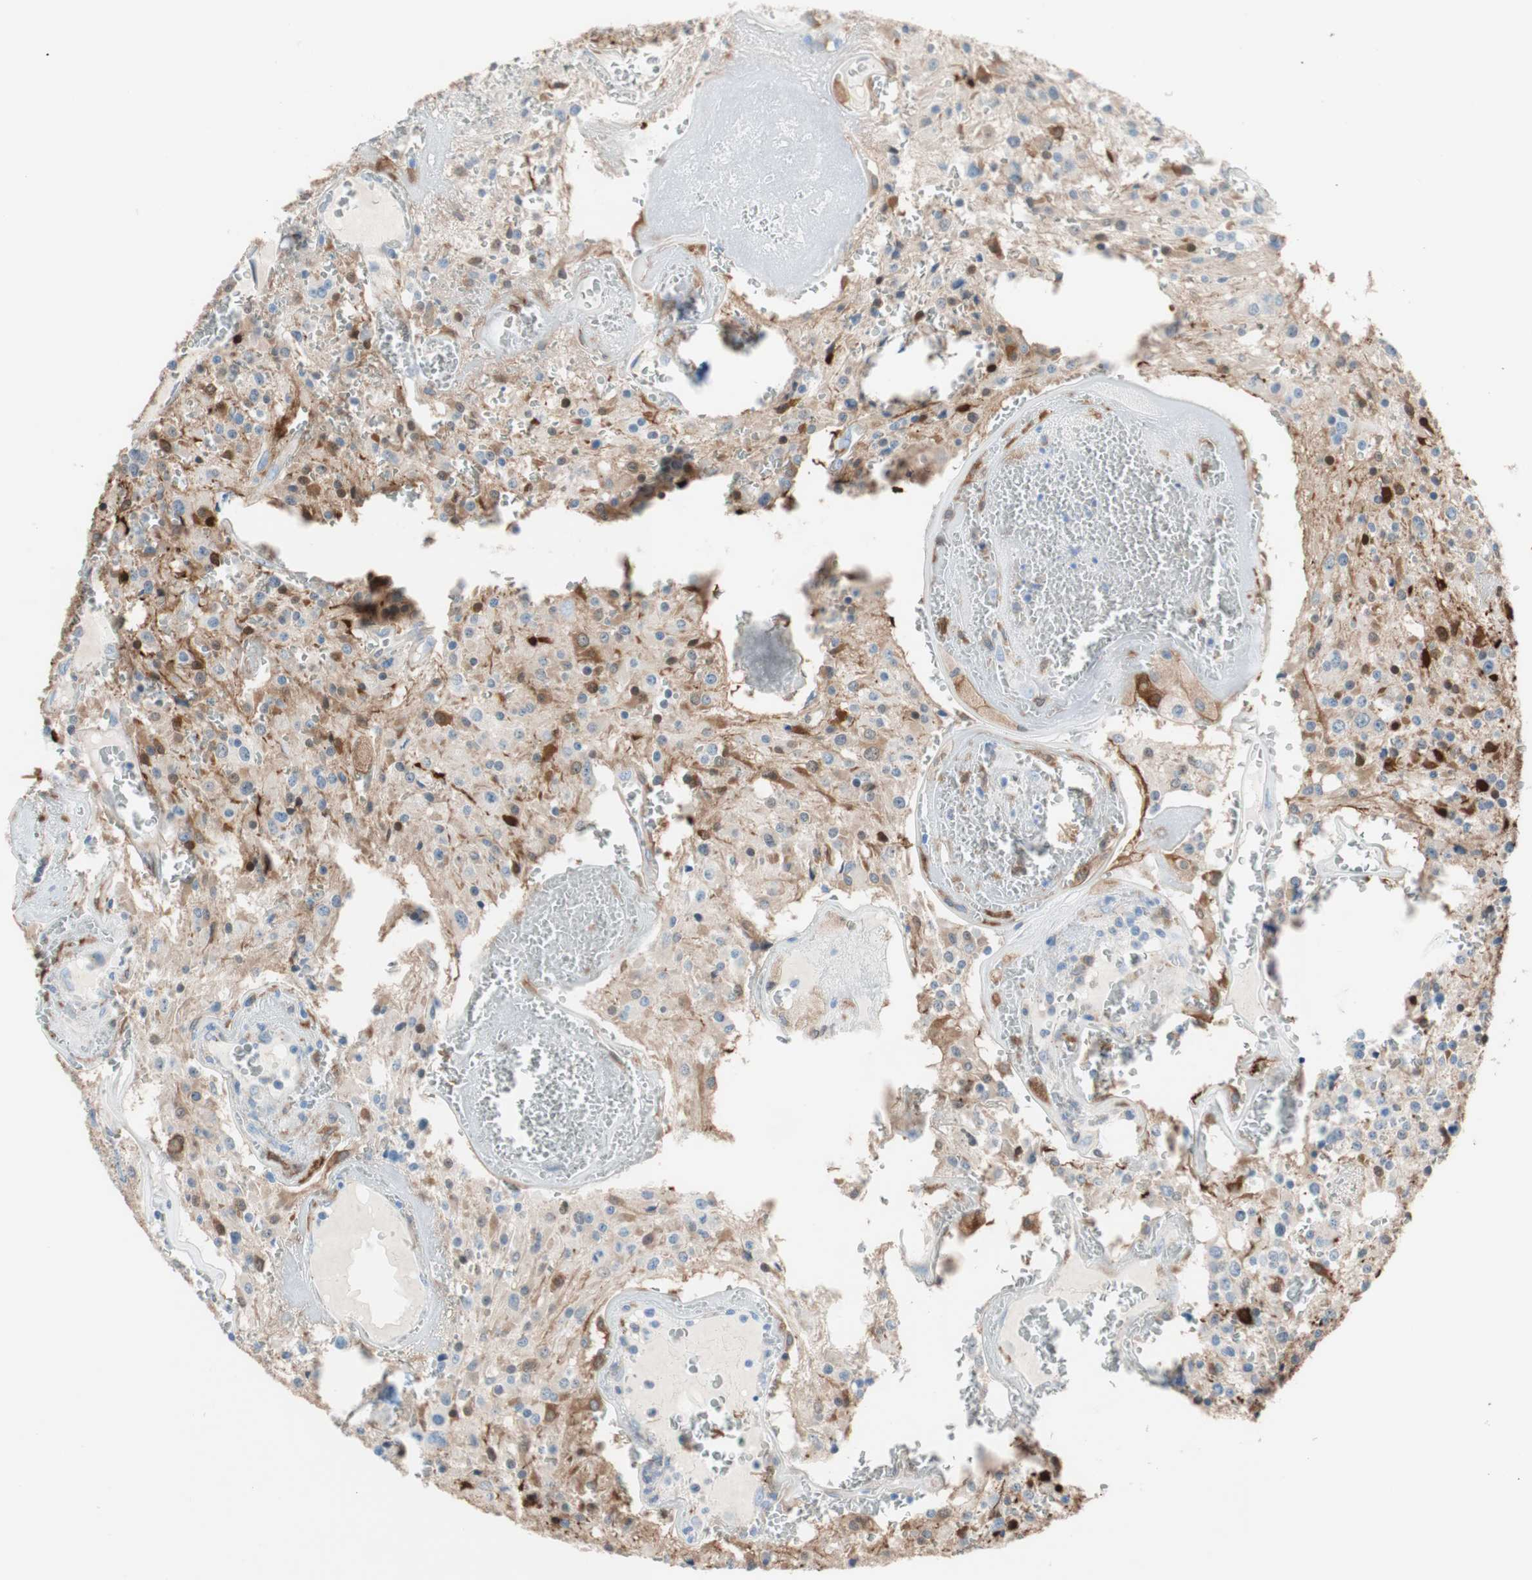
{"staining": {"intensity": "strong", "quantity": "<25%", "location": "cytoplasmic/membranous"}, "tissue": "glioma", "cell_type": "Tumor cells", "image_type": "cancer", "snomed": [{"axis": "morphology", "description": "Glioma, malignant, Low grade"}, {"axis": "topography", "description": "Brain"}], "caption": "This micrograph displays immunohistochemistry staining of human low-grade glioma (malignant), with medium strong cytoplasmic/membranous positivity in approximately <25% of tumor cells.", "gene": "GLUL", "patient": {"sex": "male", "age": 58}}